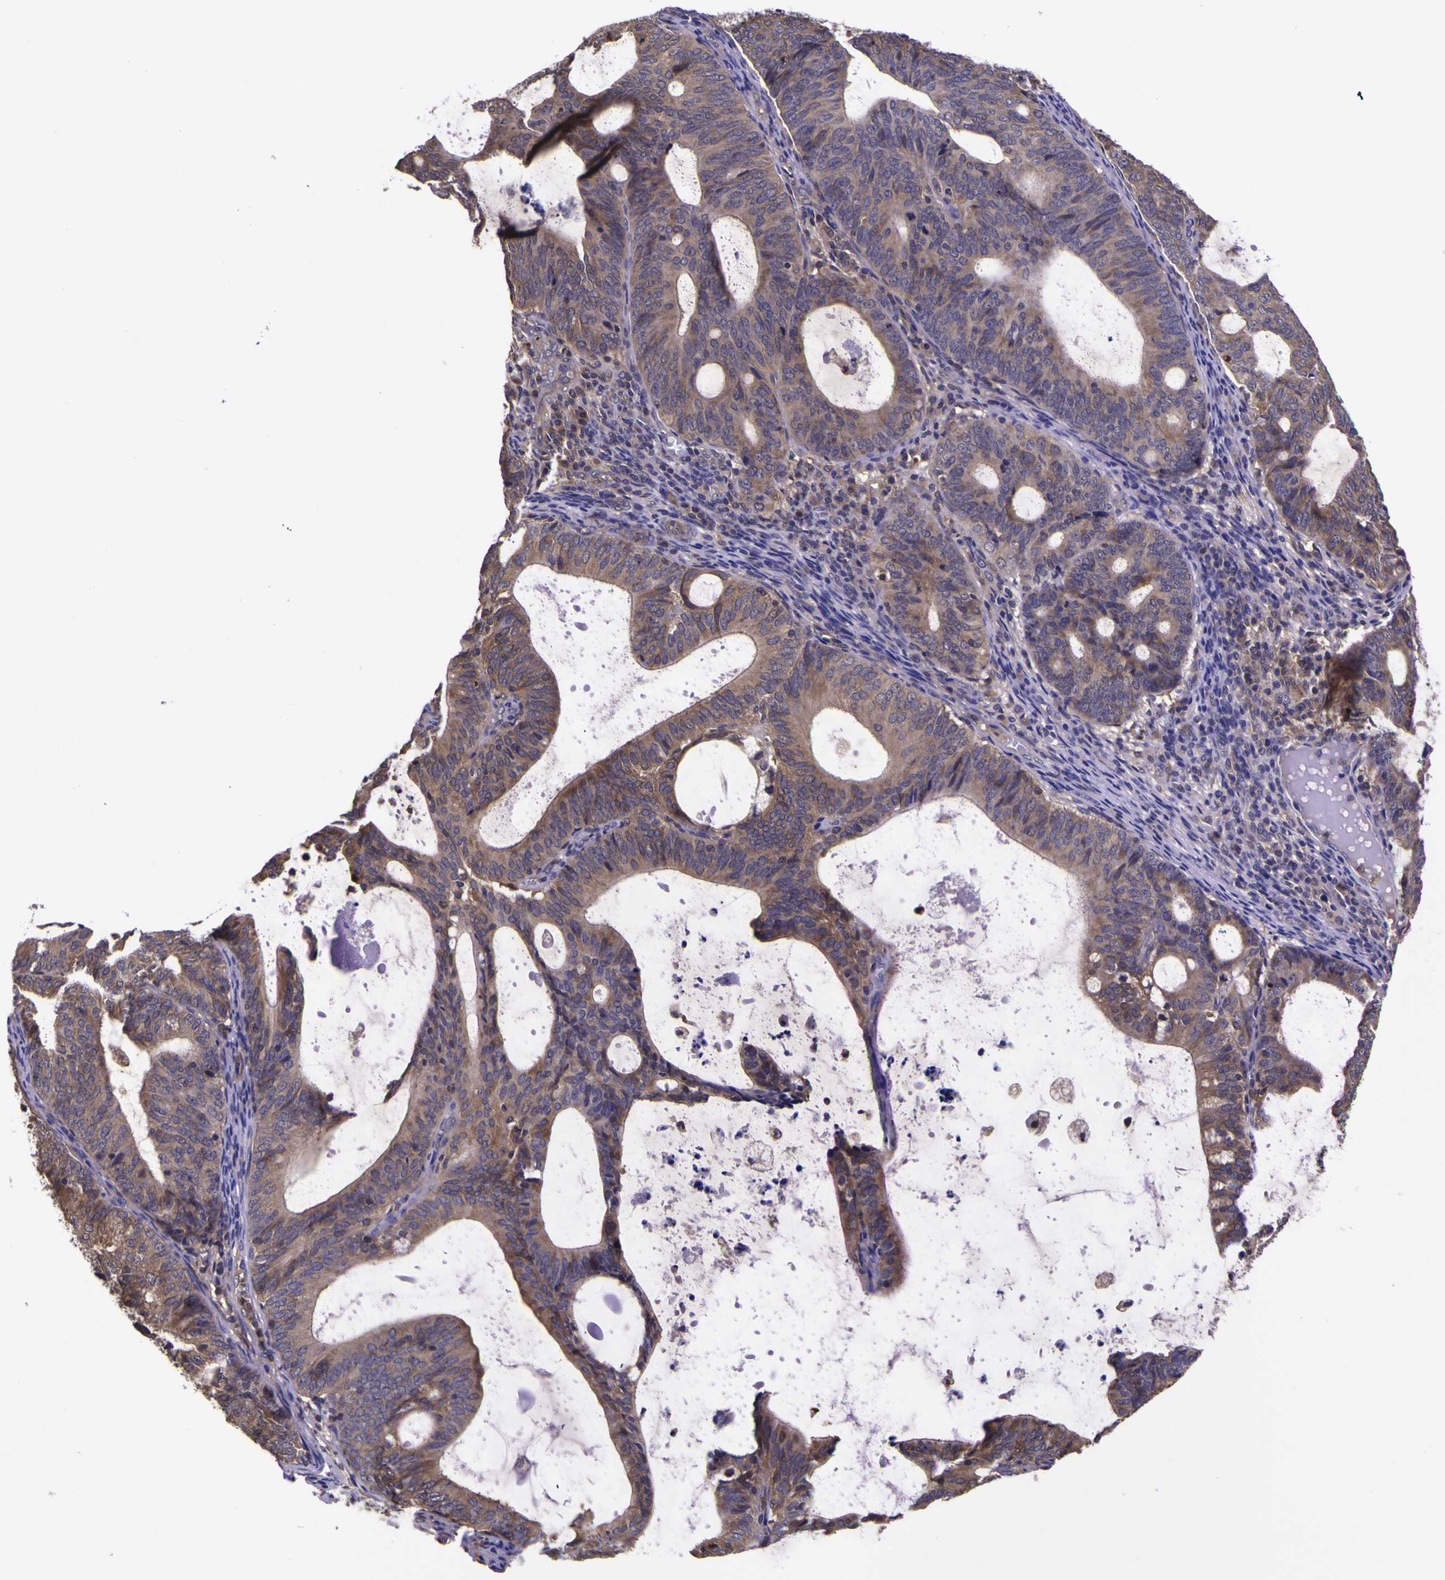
{"staining": {"intensity": "moderate", "quantity": ">75%", "location": "cytoplasmic/membranous"}, "tissue": "endometrial cancer", "cell_type": "Tumor cells", "image_type": "cancer", "snomed": [{"axis": "morphology", "description": "Adenocarcinoma, NOS"}, {"axis": "topography", "description": "Uterus"}], "caption": "Adenocarcinoma (endometrial) tissue shows moderate cytoplasmic/membranous positivity in about >75% of tumor cells, visualized by immunohistochemistry. Immunohistochemistry stains the protein in brown and the nuclei are stained blue.", "gene": "MAPK14", "patient": {"sex": "female", "age": 83}}